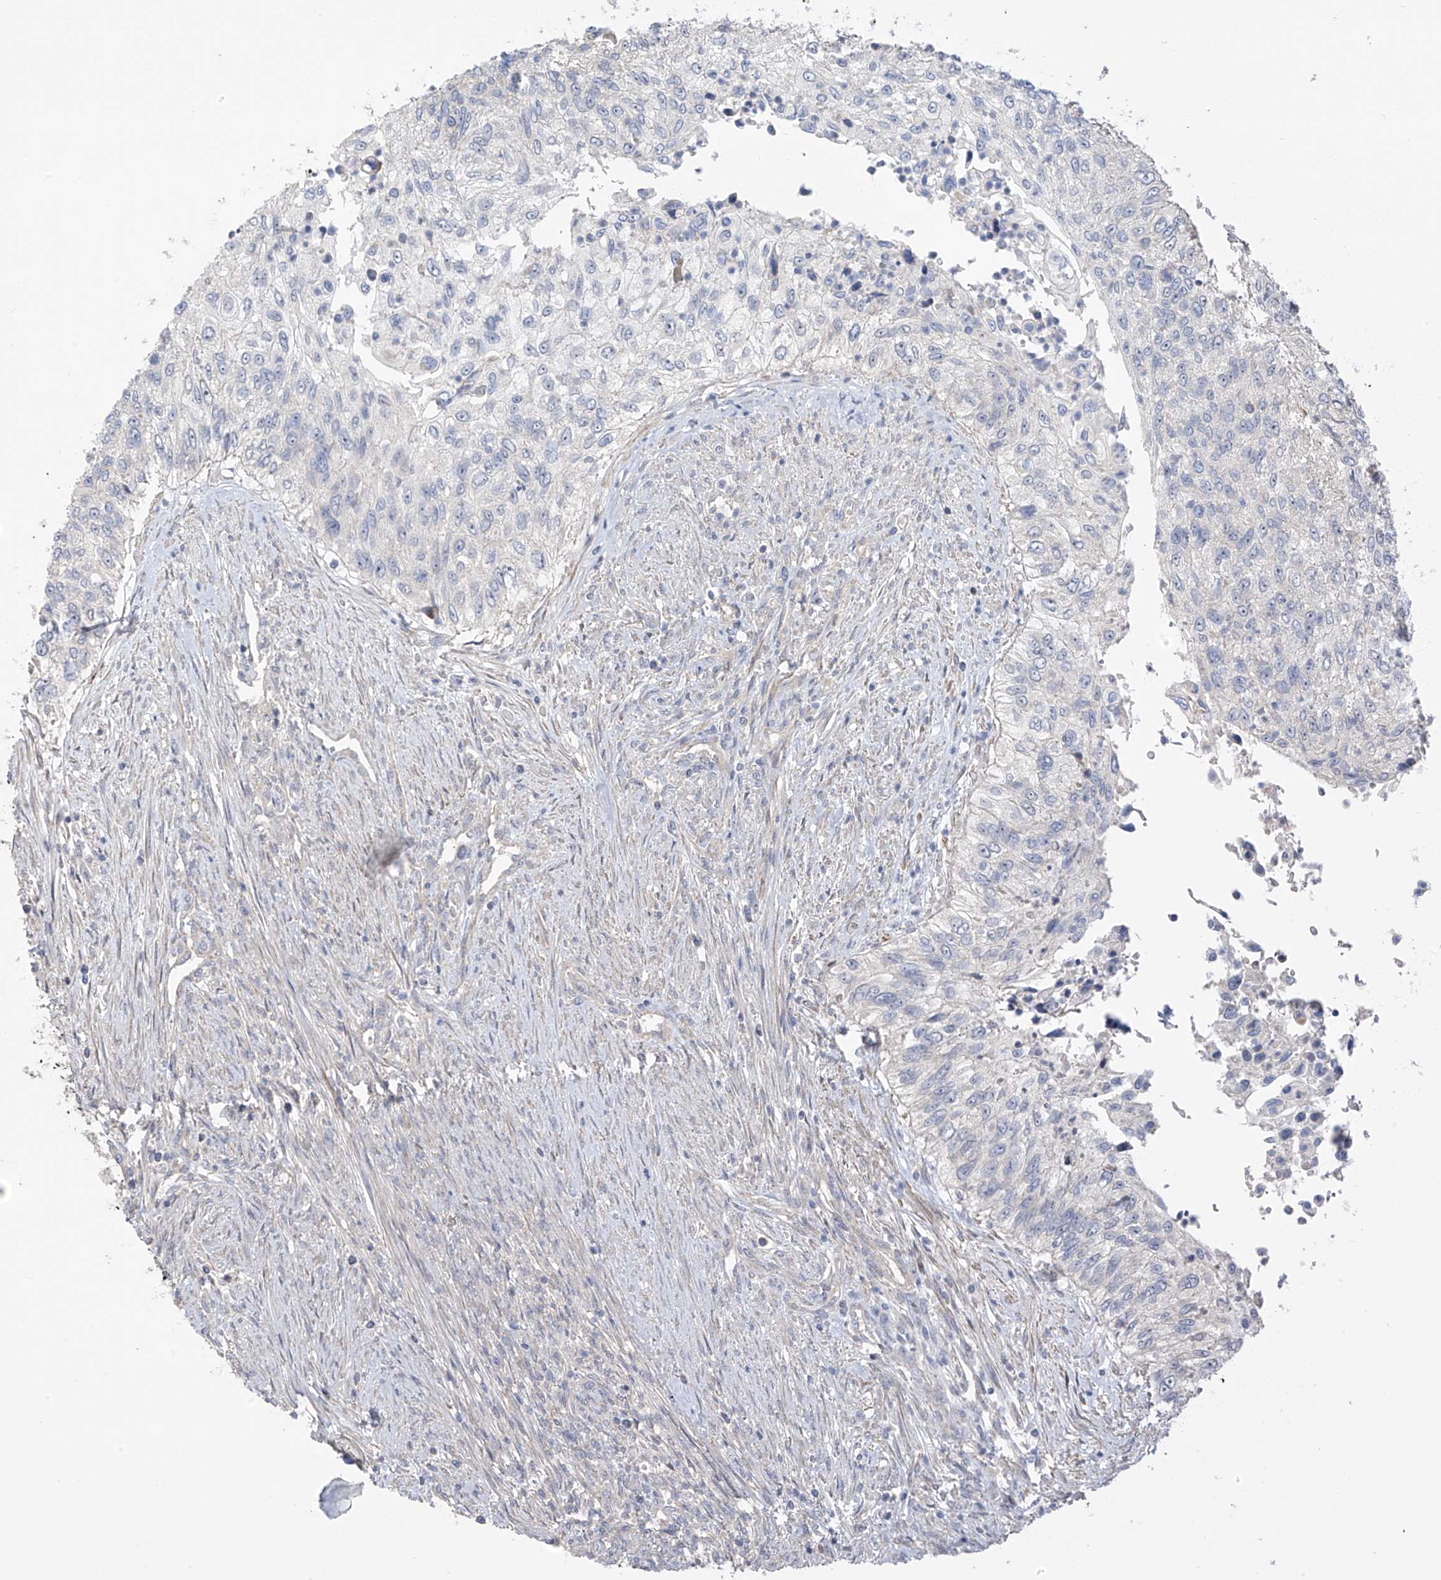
{"staining": {"intensity": "negative", "quantity": "none", "location": "none"}, "tissue": "urothelial cancer", "cell_type": "Tumor cells", "image_type": "cancer", "snomed": [{"axis": "morphology", "description": "Urothelial carcinoma, High grade"}, {"axis": "topography", "description": "Urinary bladder"}], "caption": "There is no significant positivity in tumor cells of urothelial cancer. (DAB immunohistochemistry, high magnification).", "gene": "ZNF641", "patient": {"sex": "female", "age": 60}}